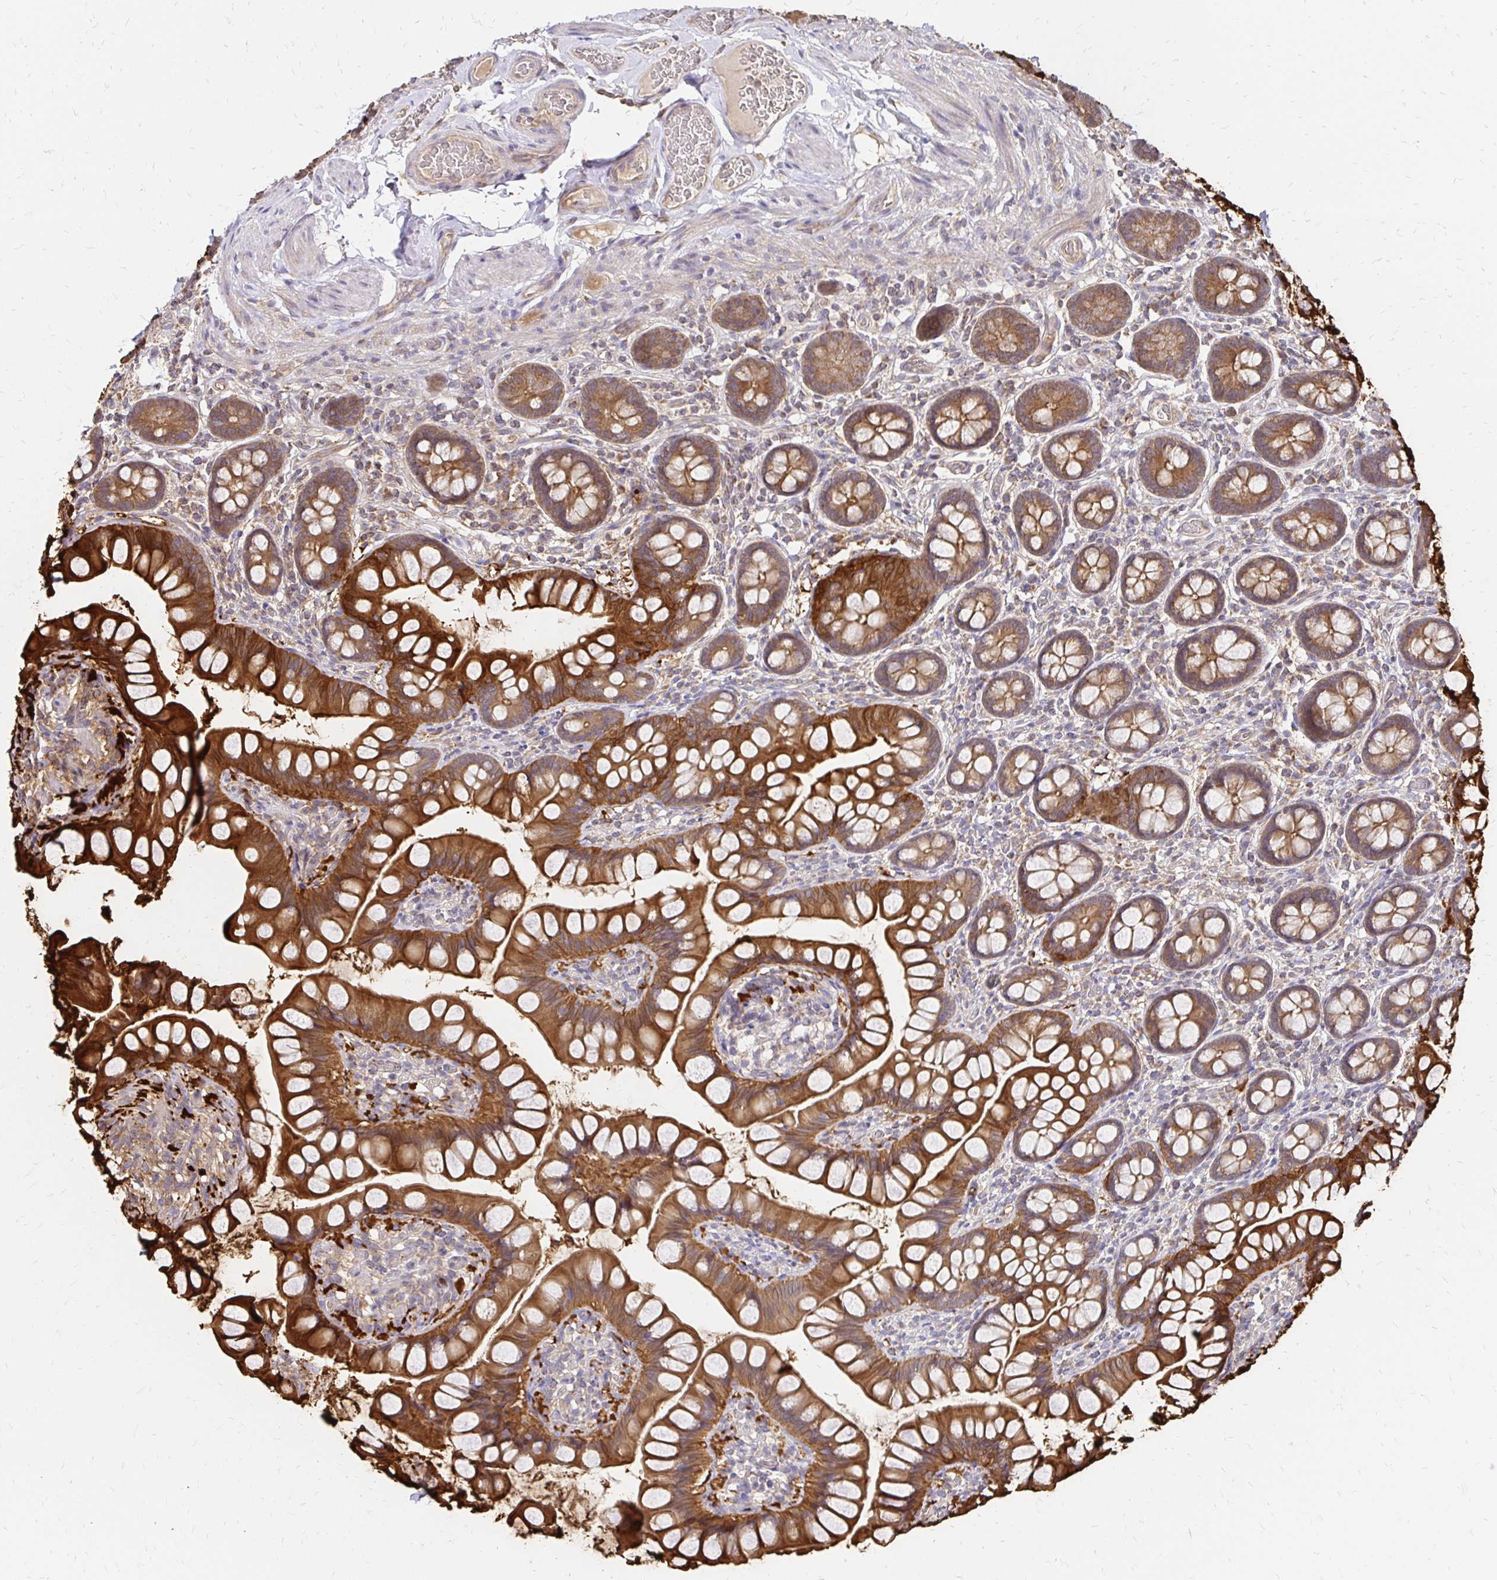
{"staining": {"intensity": "strong", "quantity": ">75%", "location": "cytoplasmic/membranous"}, "tissue": "small intestine", "cell_type": "Glandular cells", "image_type": "normal", "snomed": [{"axis": "morphology", "description": "Normal tissue, NOS"}, {"axis": "topography", "description": "Small intestine"}], "caption": "Protein staining by immunohistochemistry (IHC) displays strong cytoplasmic/membranous positivity in about >75% of glandular cells in unremarkable small intestine.", "gene": "ZW10", "patient": {"sex": "male", "age": 70}}